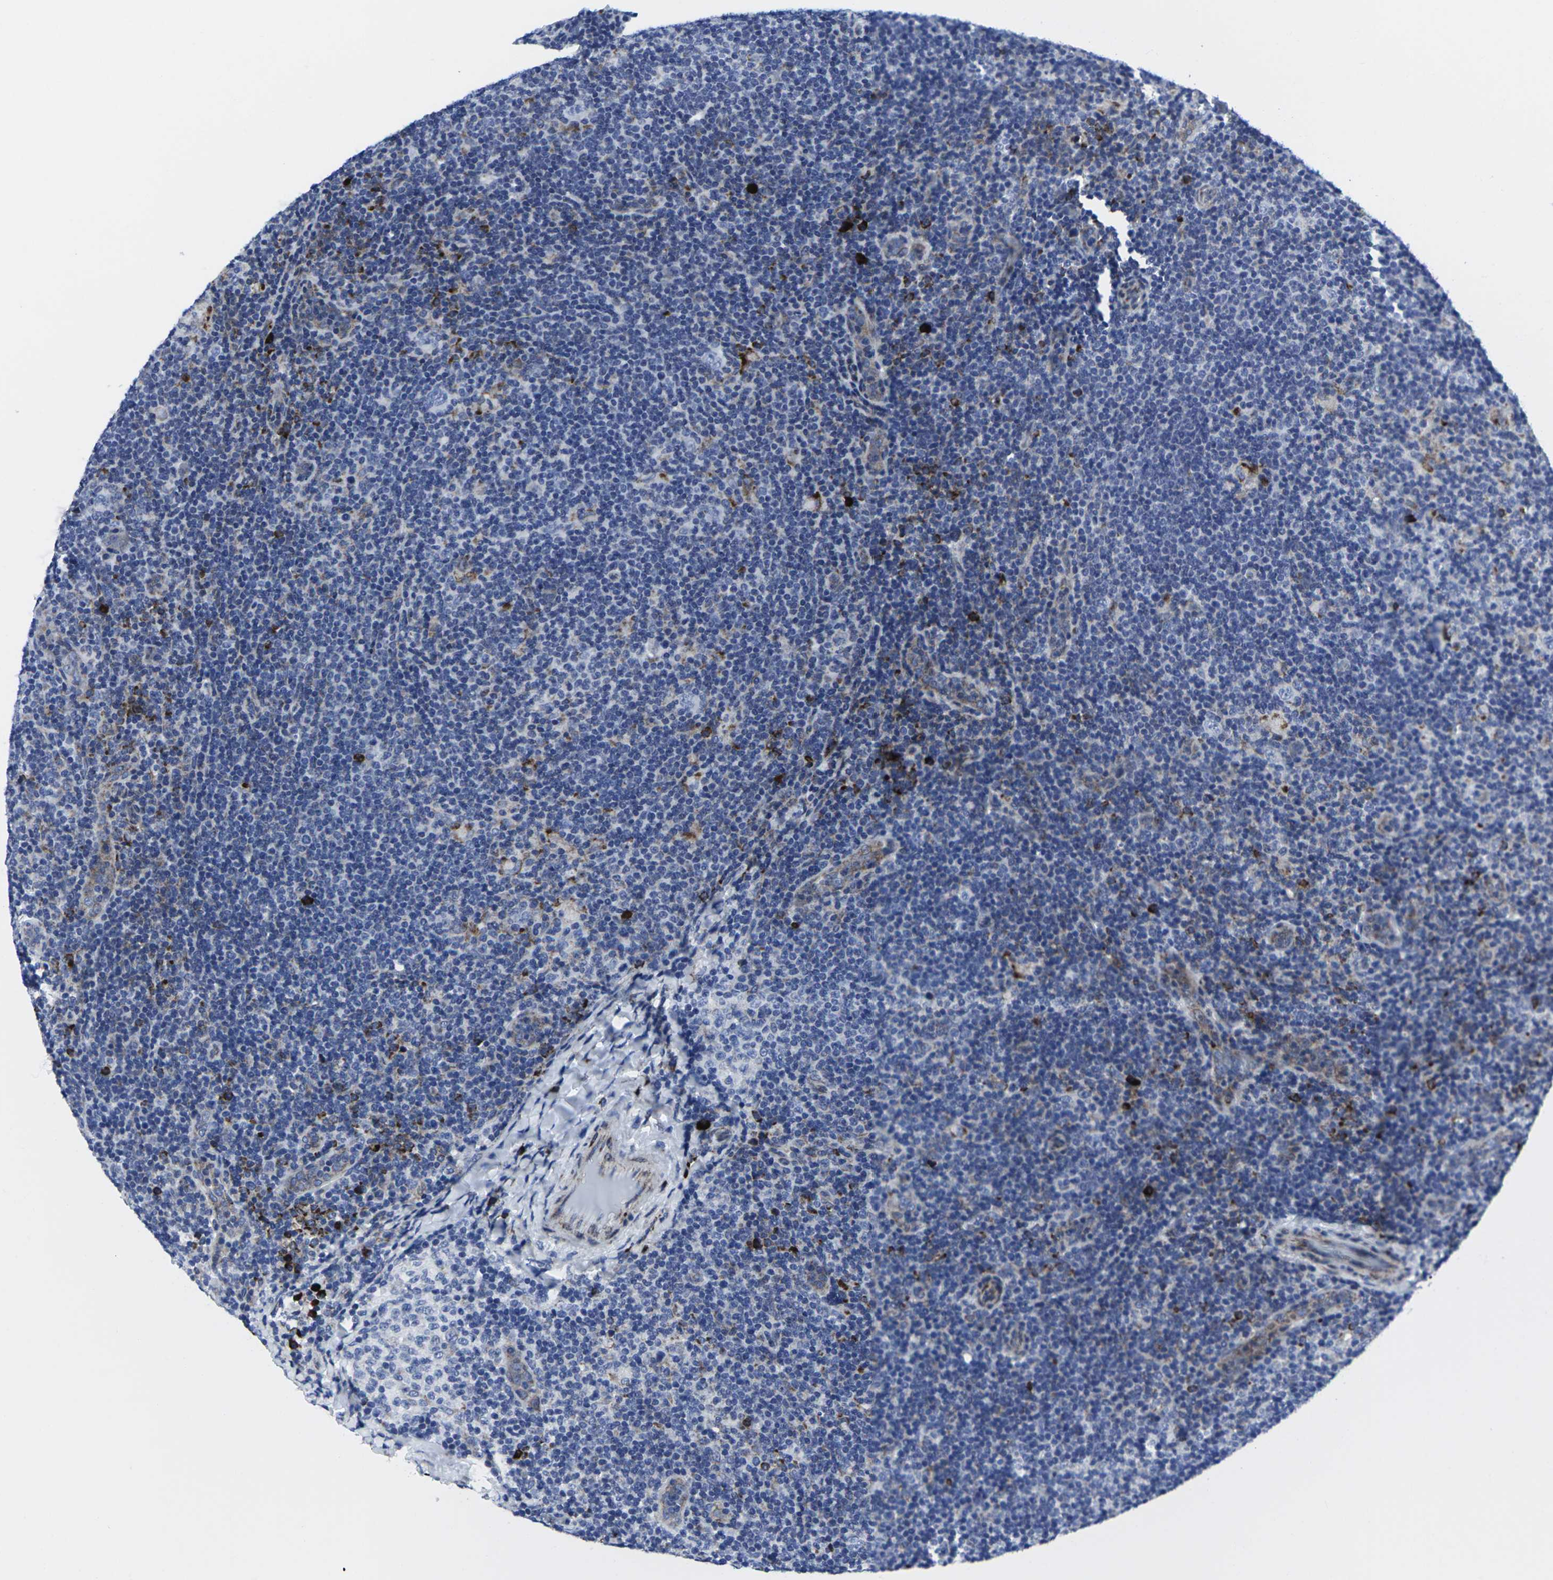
{"staining": {"intensity": "negative", "quantity": "none", "location": "none"}, "tissue": "lymphoma", "cell_type": "Tumor cells", "image_type": "cancer", "snomed": [{"axis": "morphology", "description": "Hodgkin's disease, NOS"}, {"axis": "topography", "description": "Lymph node"}], "caption": "This is an immunohistochemistry (IHC) histopathology image of Hodgkin's disease. There is no expression in tumor cells.", "gene": "RPN1", "patient": {"sex": "female", "age": 57}}